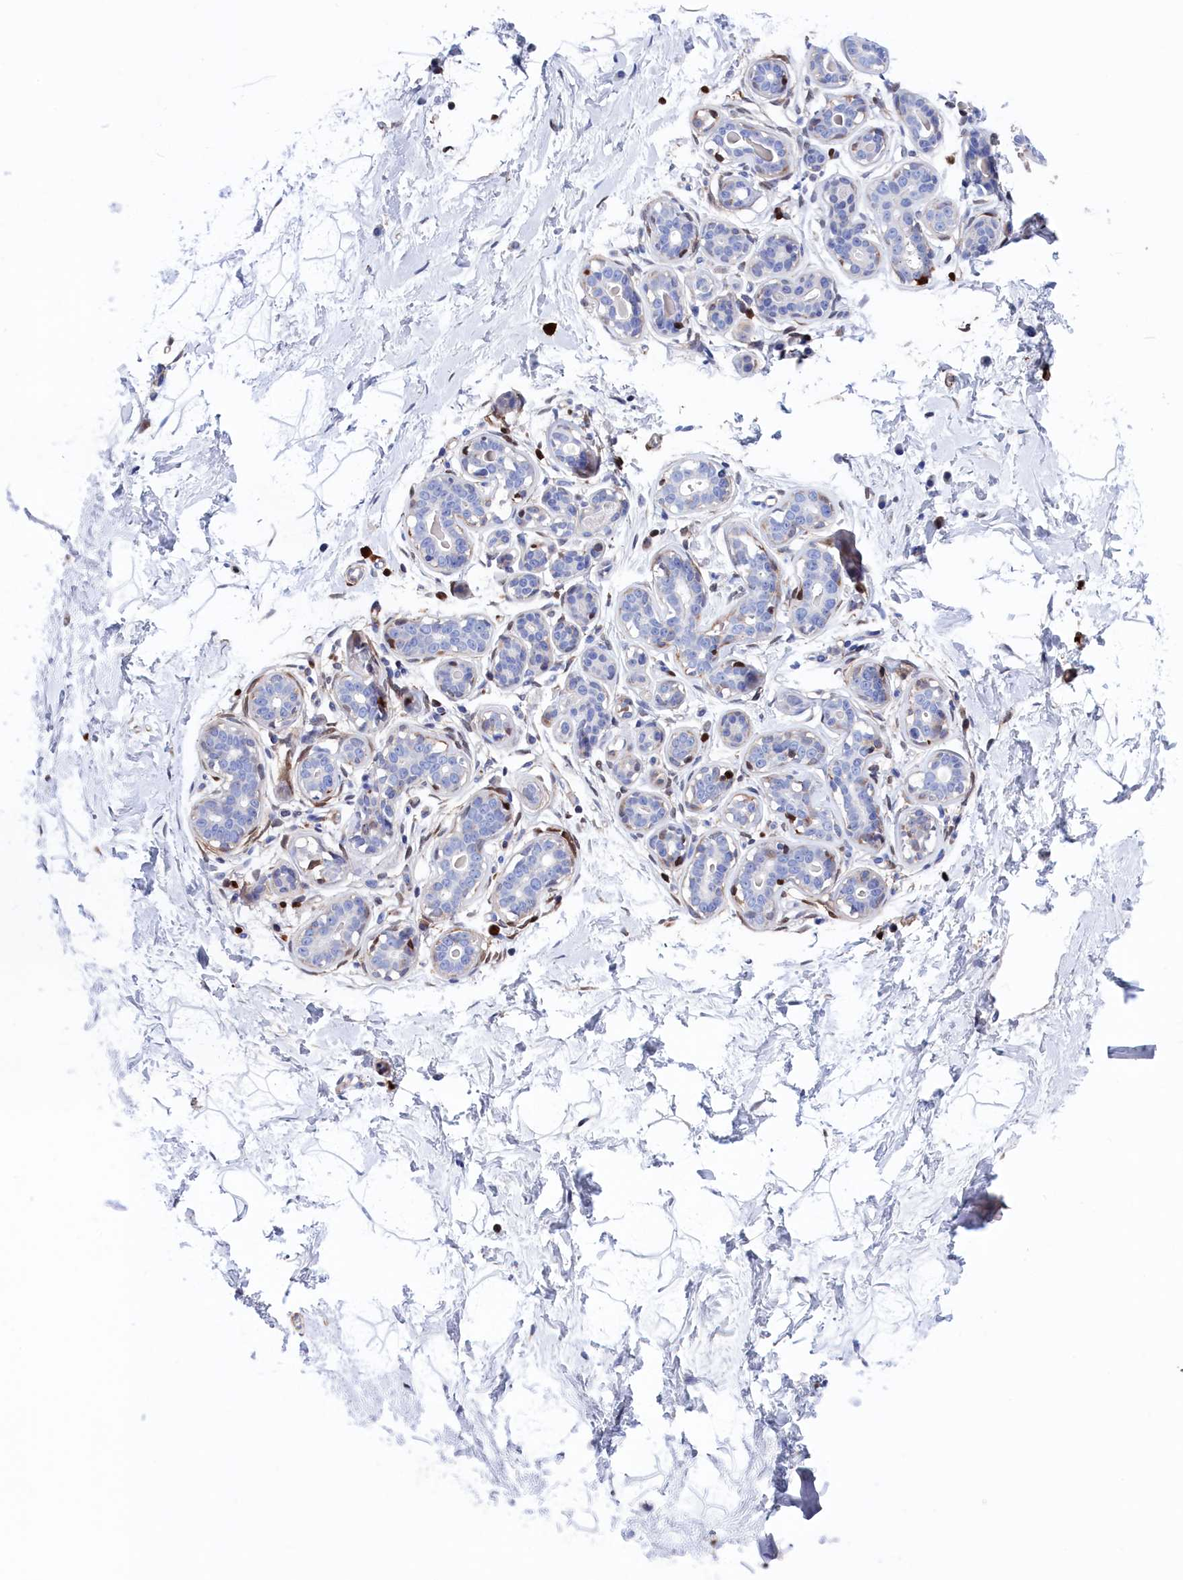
{"staining": {"intensity": "negative", "quantity": "none", "location": "none"}, "tissue": "breast", "cell_type": "Adipocytes", "image_type": "normal", "snomed": [{"axis": "morphology", "description": "Normal tissue, NOS"}, {"axis": "morphology", "description": "Adenoma, NOS"}, {"axis": "topography", "description": "Breast"}], "caption": "DAB (3,3'-diaminobenzidine) immunohistochemical staining of normal human breast exhibits no significant staining in adipocytes.", "gene": "CRIP1", "patient": {"sex": "female", "age": 23}}